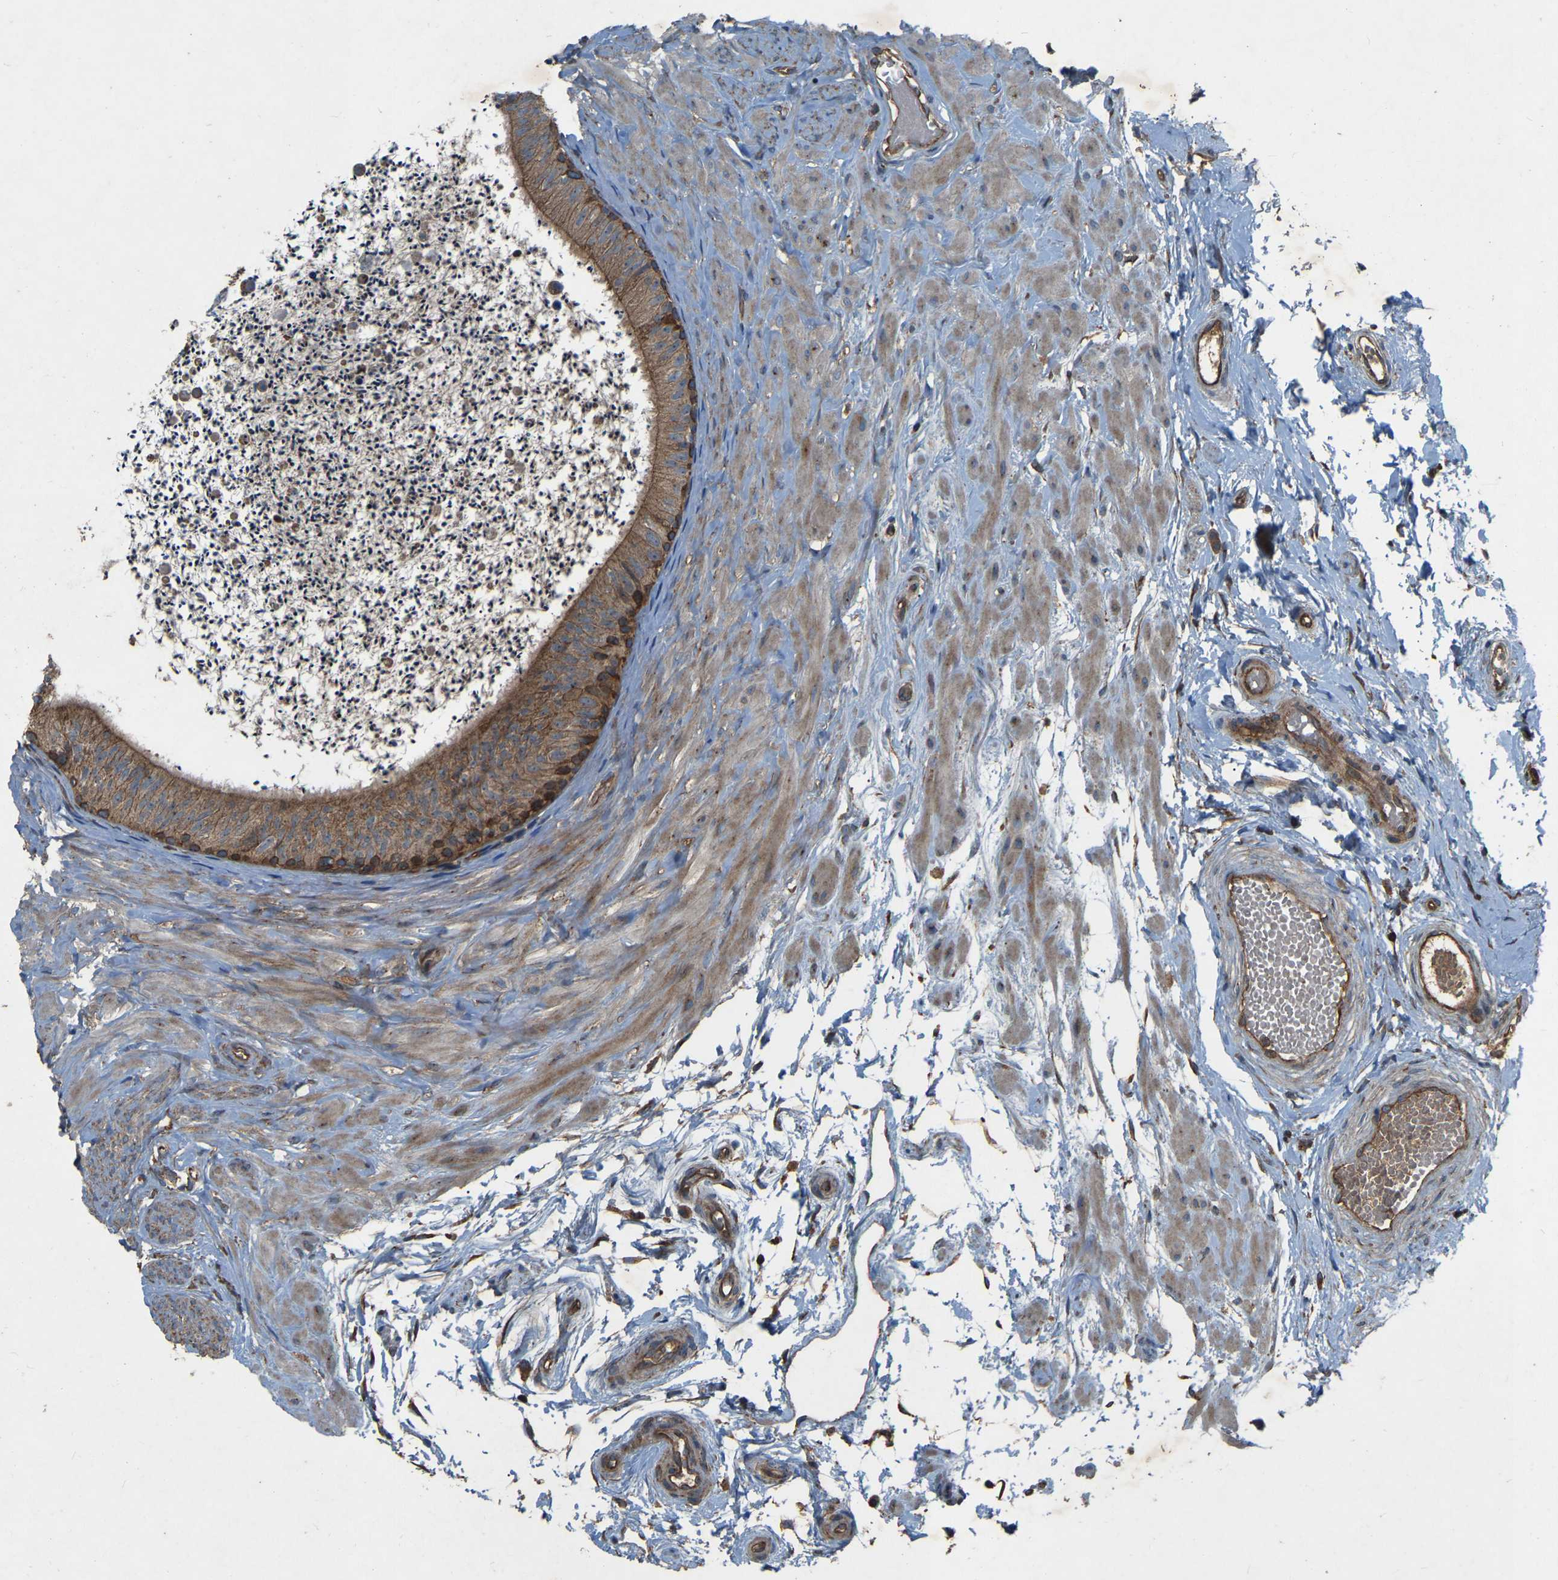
{"staining": {"intensity": "moderate", "quantity": ">75%", "location": "cytoplasmic/membranous"}, "tissue": "epididymis", "cell_type": "Glandular cells", "image_type": "normal", "snomed": [{"axis": "morphology", "description": "Normal tissue, NOS"}, {"axis": "topography", "description": "Epididymis"}], "caption": "A brown stain labels moderate cytoplasmic/membranous expression of a protein in glandular cells of unremarkable epididymis.", "gene": "SAMD9L", "patient": {"sex": "male", "age": 56}}